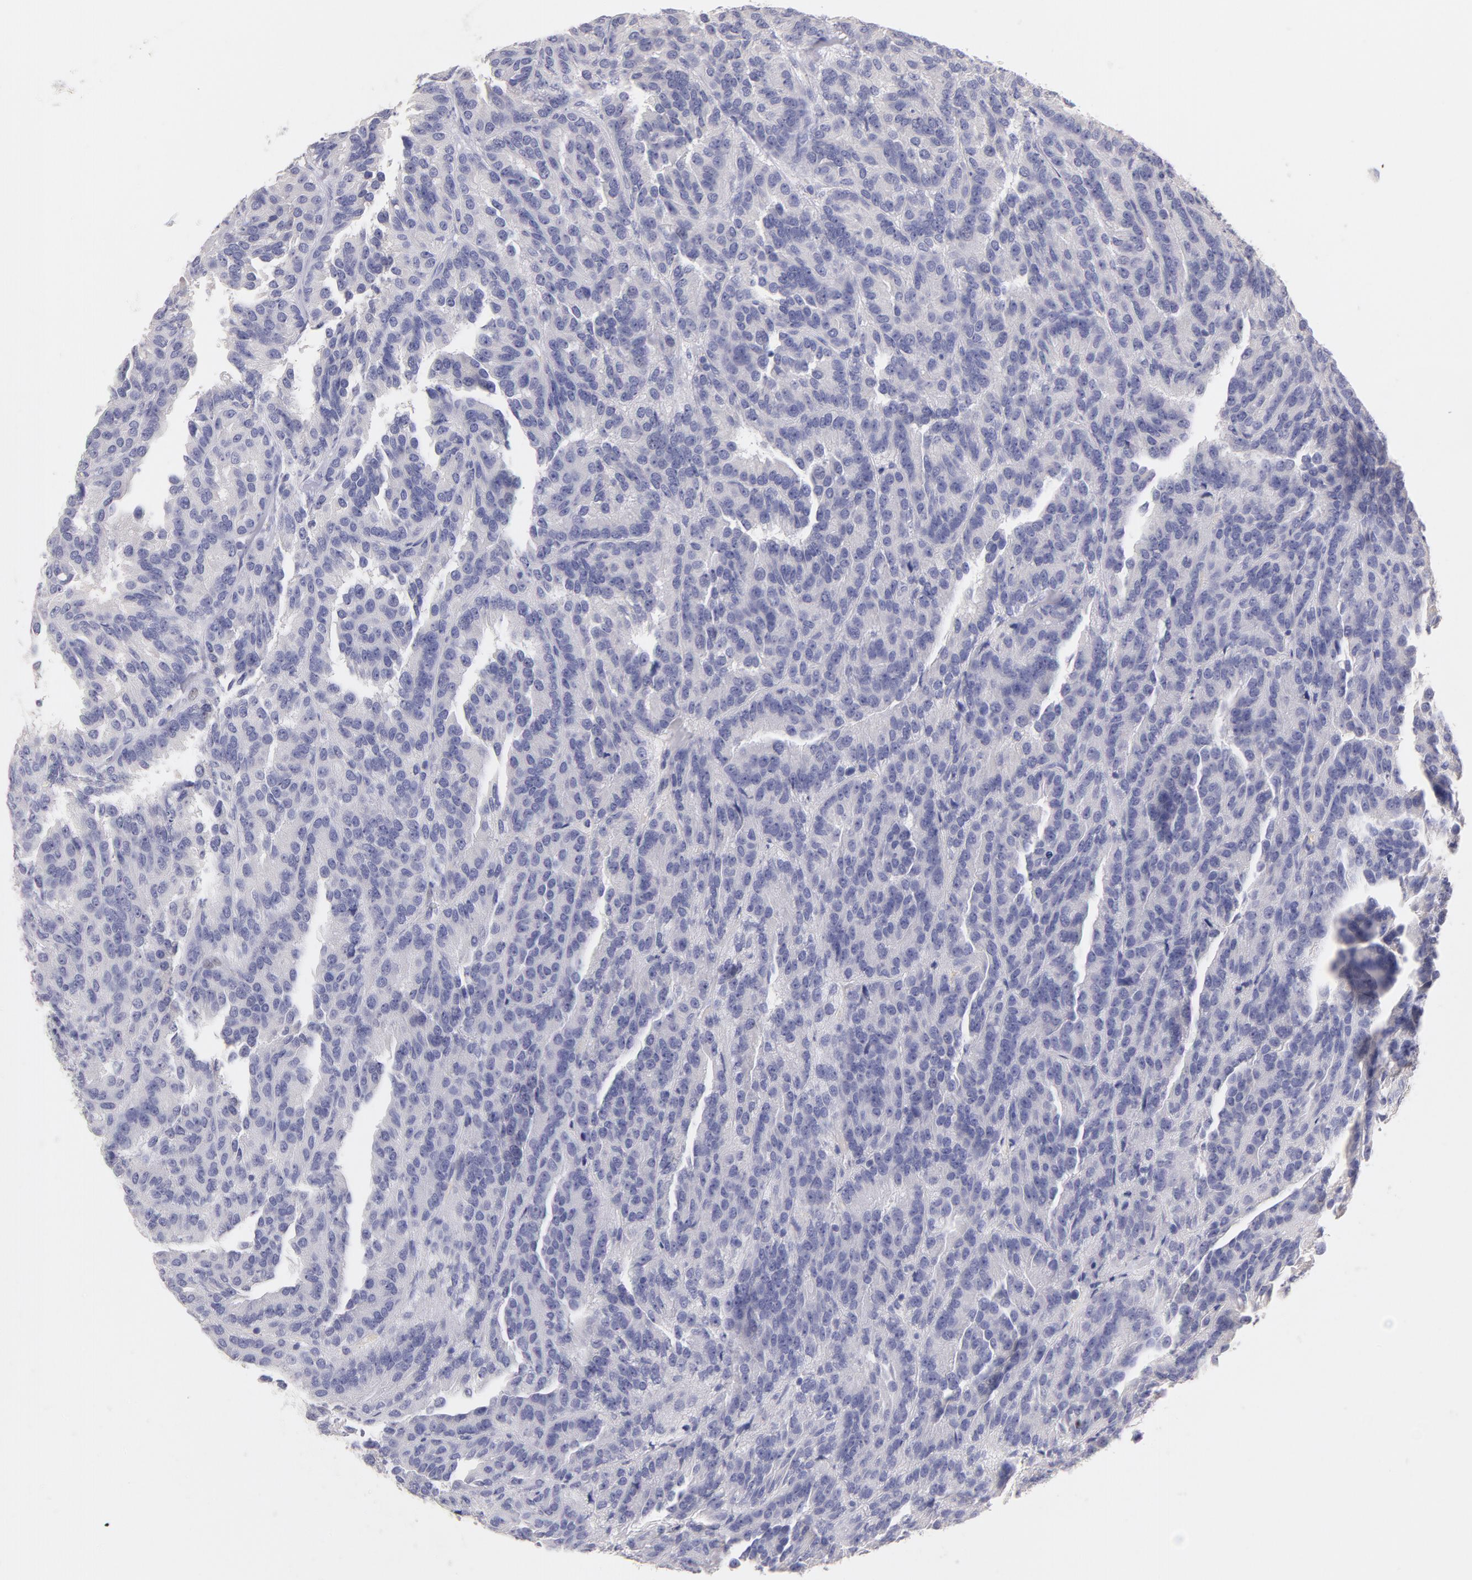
{"staining": {"intensity": "negative", "quantity": "none", "location": "none"}, "tissue": "renal cancer", "cell_type": "Tumor cells", "image_type": "cancer", "snomed": [{"axis": "morphology", "description": "Adenocarcinoma, NOS"}, {"axis": "topography", "description": "Kidney"}], "caption": "IHC image of human renal adenocarcinoma stained for a protein (brown), which reveals no positivity in tumor cells. The staining is performed using DAB brown chromogen with nuclei counter-stained in using hematoxylin.", "gene": "CD44", "patient": {"sex": "male", "age": 46}}